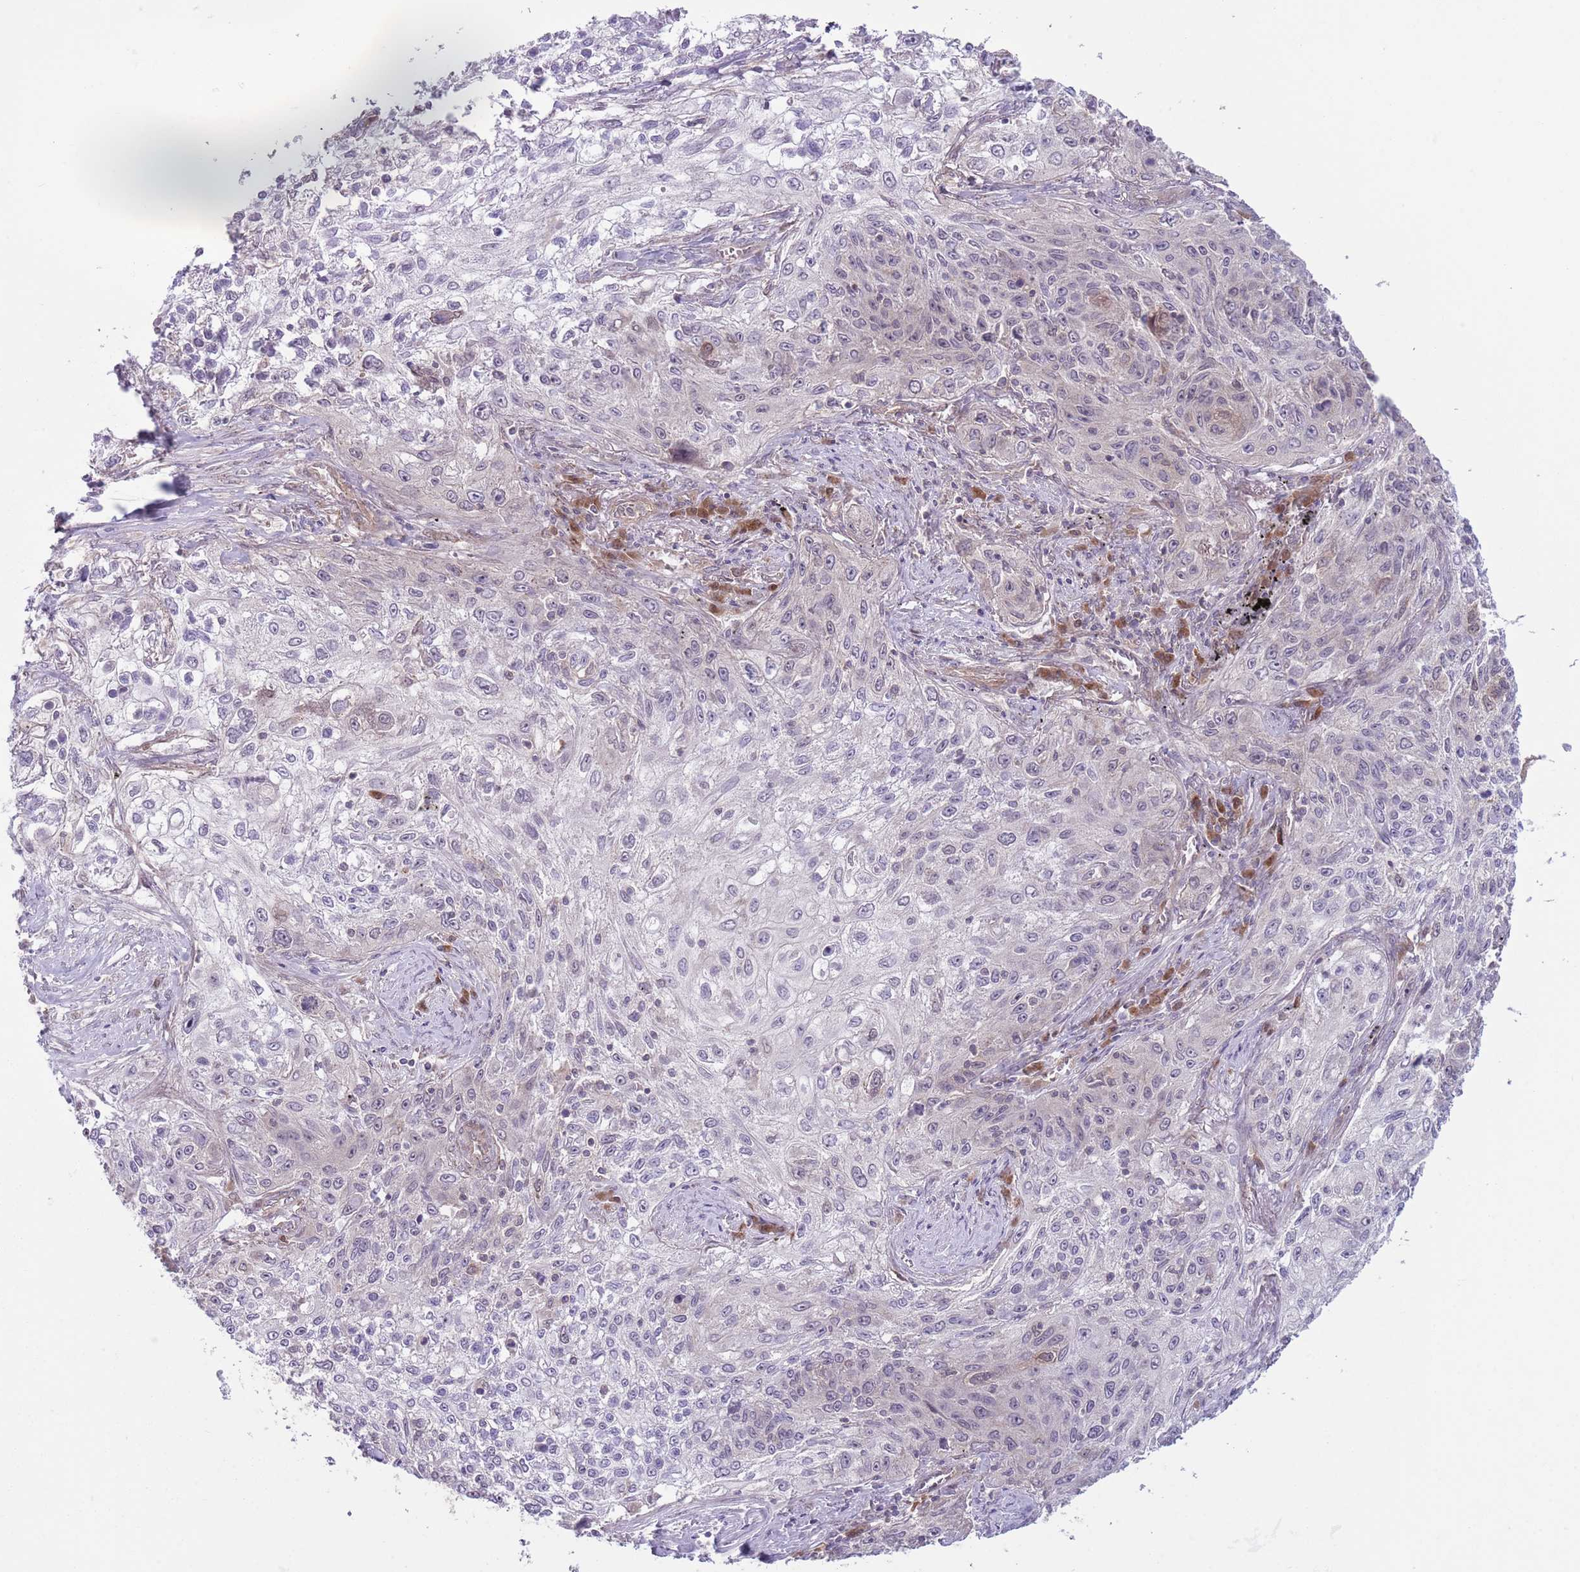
{"staining": {"intensity": "negative", "quantity": "none", "location": "none"}, "tissue": "lung cancer", "cell_type": "Tumor cells", "image_type": "cancer", "snomed": [{"axis": "morphology", "description": "Squamous cell carcinoma, NOS"}, {"axis": "topography", "description": "Lung"}], "caption": "High magnification brightfield microscopy of lung squamous cell carcinoma stained with DAB (brown) and counterstained with hematoxylin (blue): tumor cells show no significant positivity. (DAB (3,3'-diaminobenzidine) IHC with hematoxylin counter stain).", "gene": "COPE", "patient": {"sex": "female", "age": 69}}